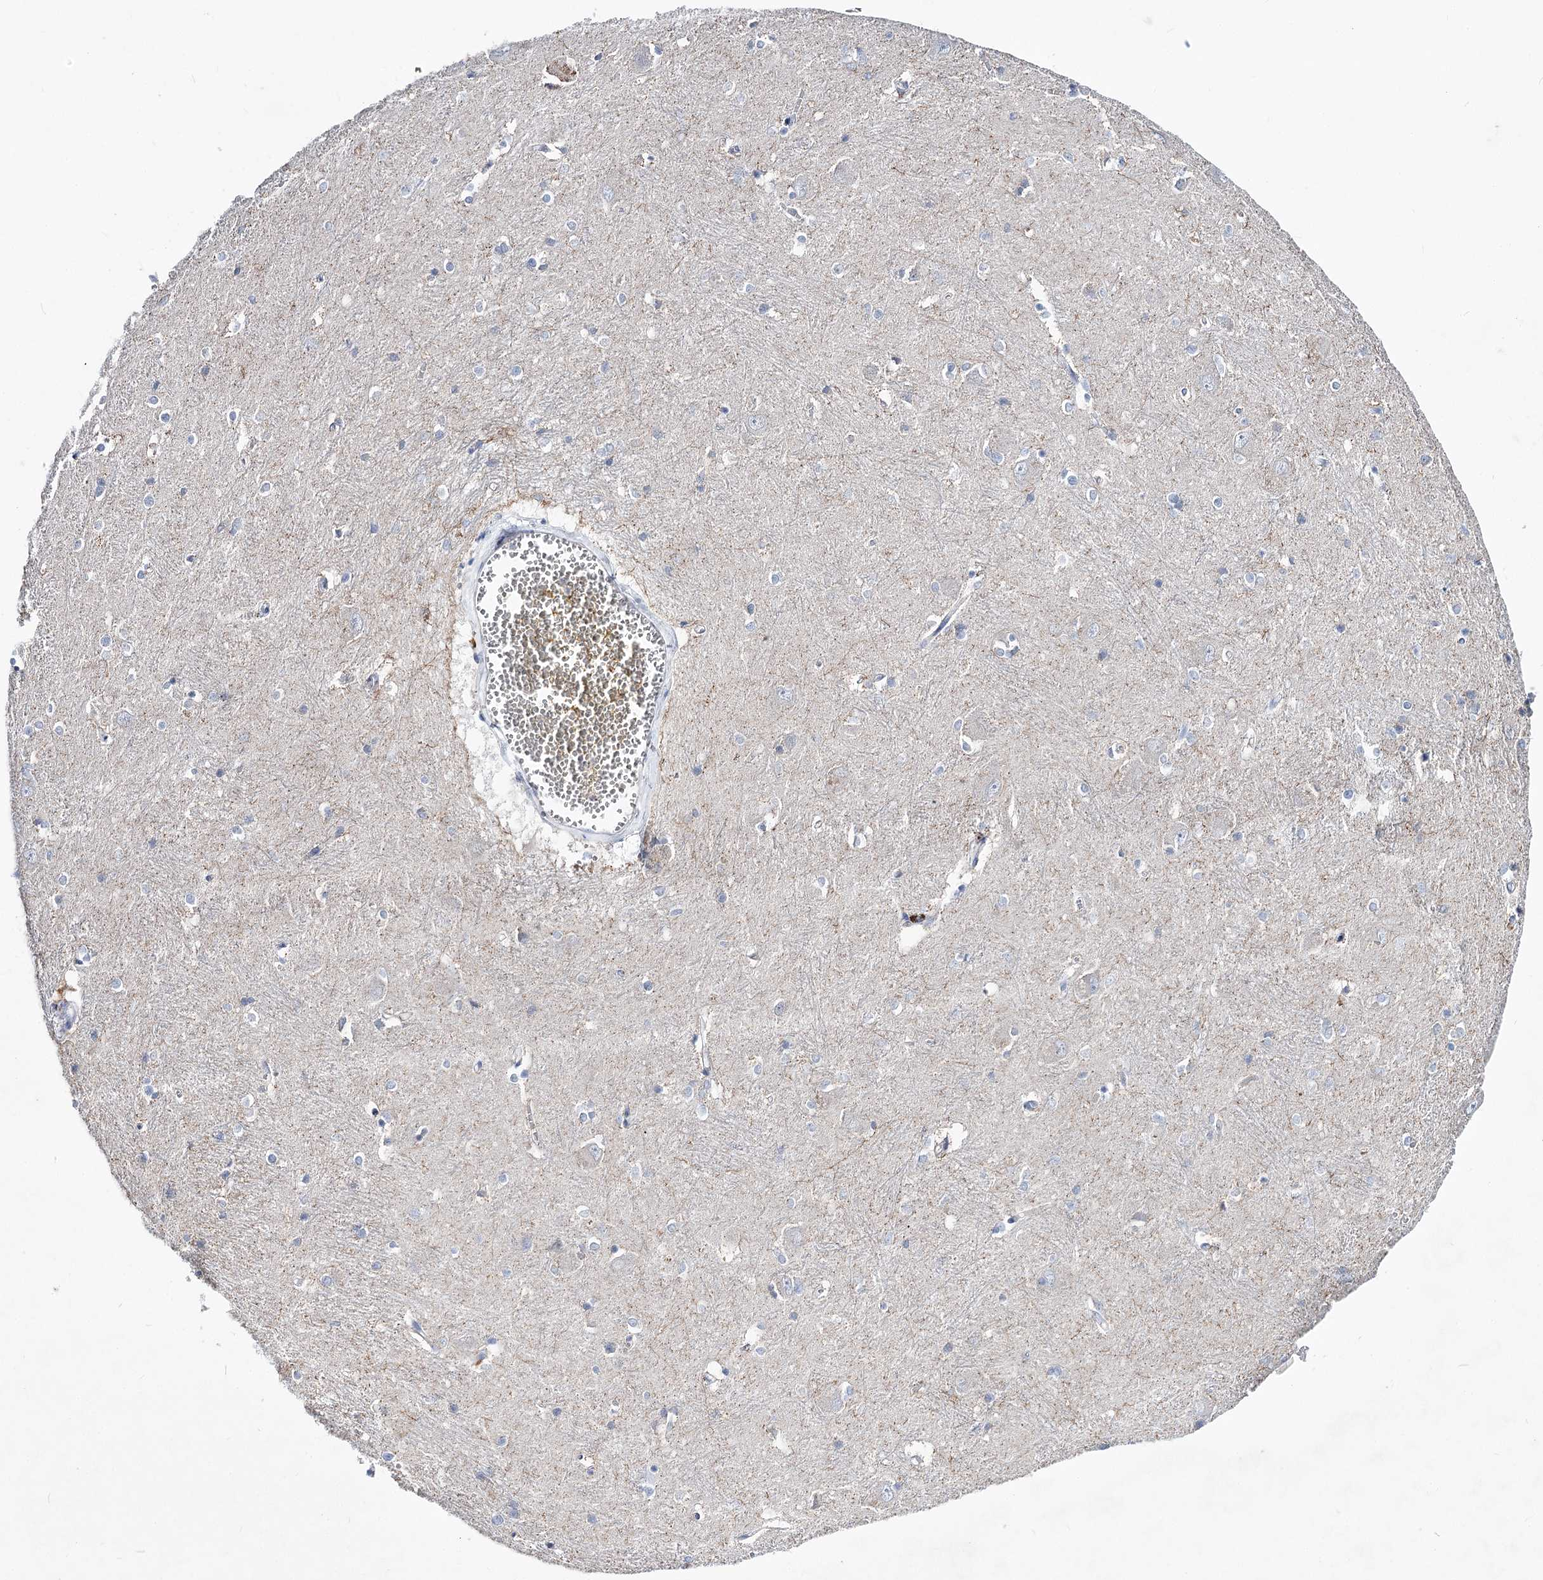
{"staining": {"intensity": "strong", "quantity": "<25%", "location": "cytoplasmic/membranous"}, "tissue": "caudate", "cell_type": "Glial cells", "image_type": "normal", "snomed": [{"axis": "morphology", "description": "Normal tissue, NOS"}, {"axis": "topography", "description": "Lateral ventricle wall"}], "caption": "A high-resolution micrograph shows IHC staining of normal caudate, which demonstrates strong cytoplasmic/membranous staining in about <25% of glial cells.", "gene": "LRRC14B", "patient": {"sex": "male", "age": 37}}